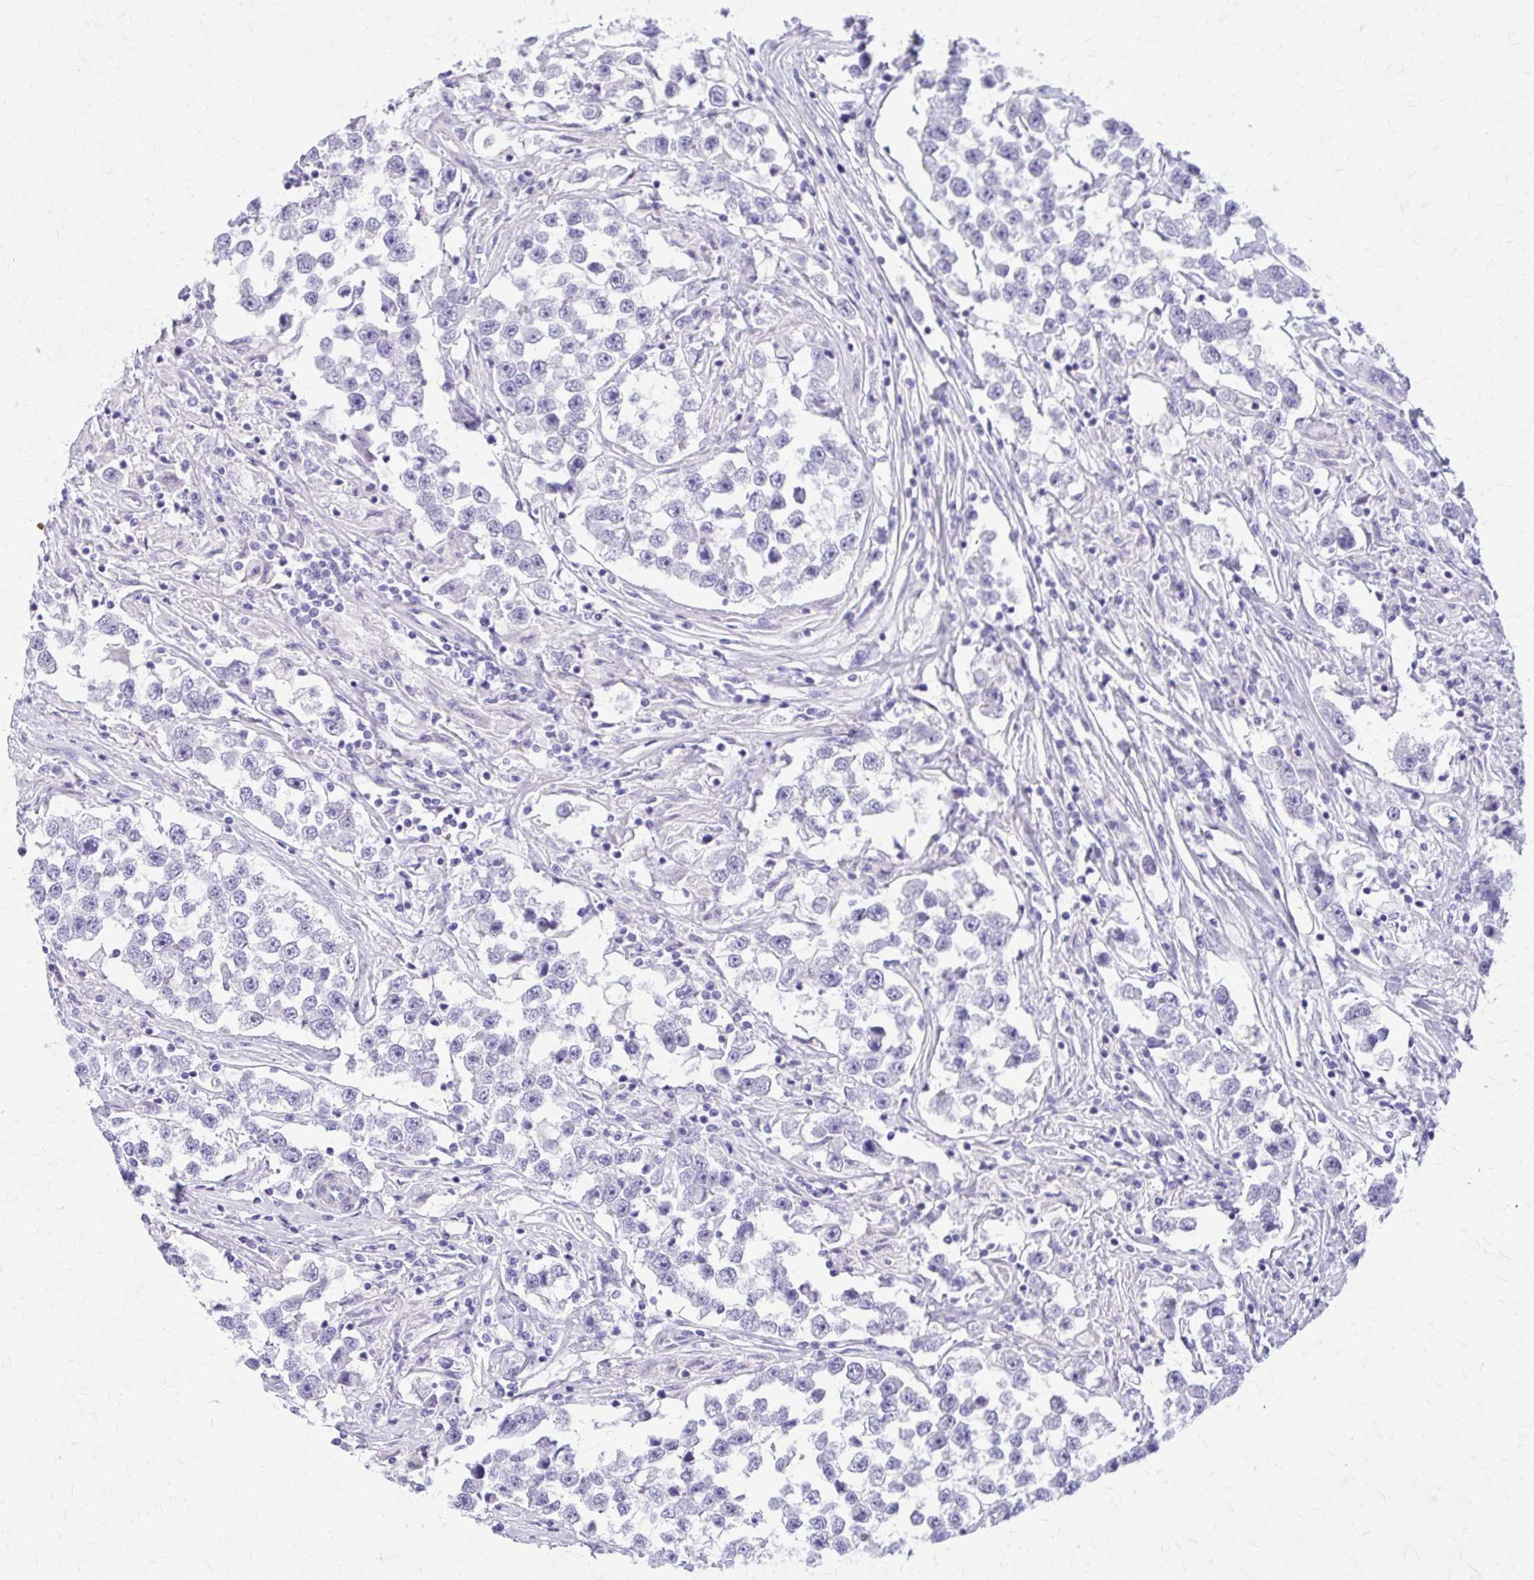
{"staining": {"intensity": "negative", "quantity": "none", "location": "none"}, "tissue": "testis cancer", "cell_type": "Tumor cells", "image_type": "cancer", "snomed": [{"axis": "morphology", "description": "Seminoma, NOS"}, {"axis": "topography", "description": "Testis"}], "caption": "Micrograph shows no protein expression in tumor cells of testis cancer tissue. The staining was performed using DAB to visualize the protein expression in brown, while the nuclei were stained in blue with hematoxylin (Magnification: 20x).", "gene": "EPB41L1", "patient": {"sex": "male", "age": 46}}